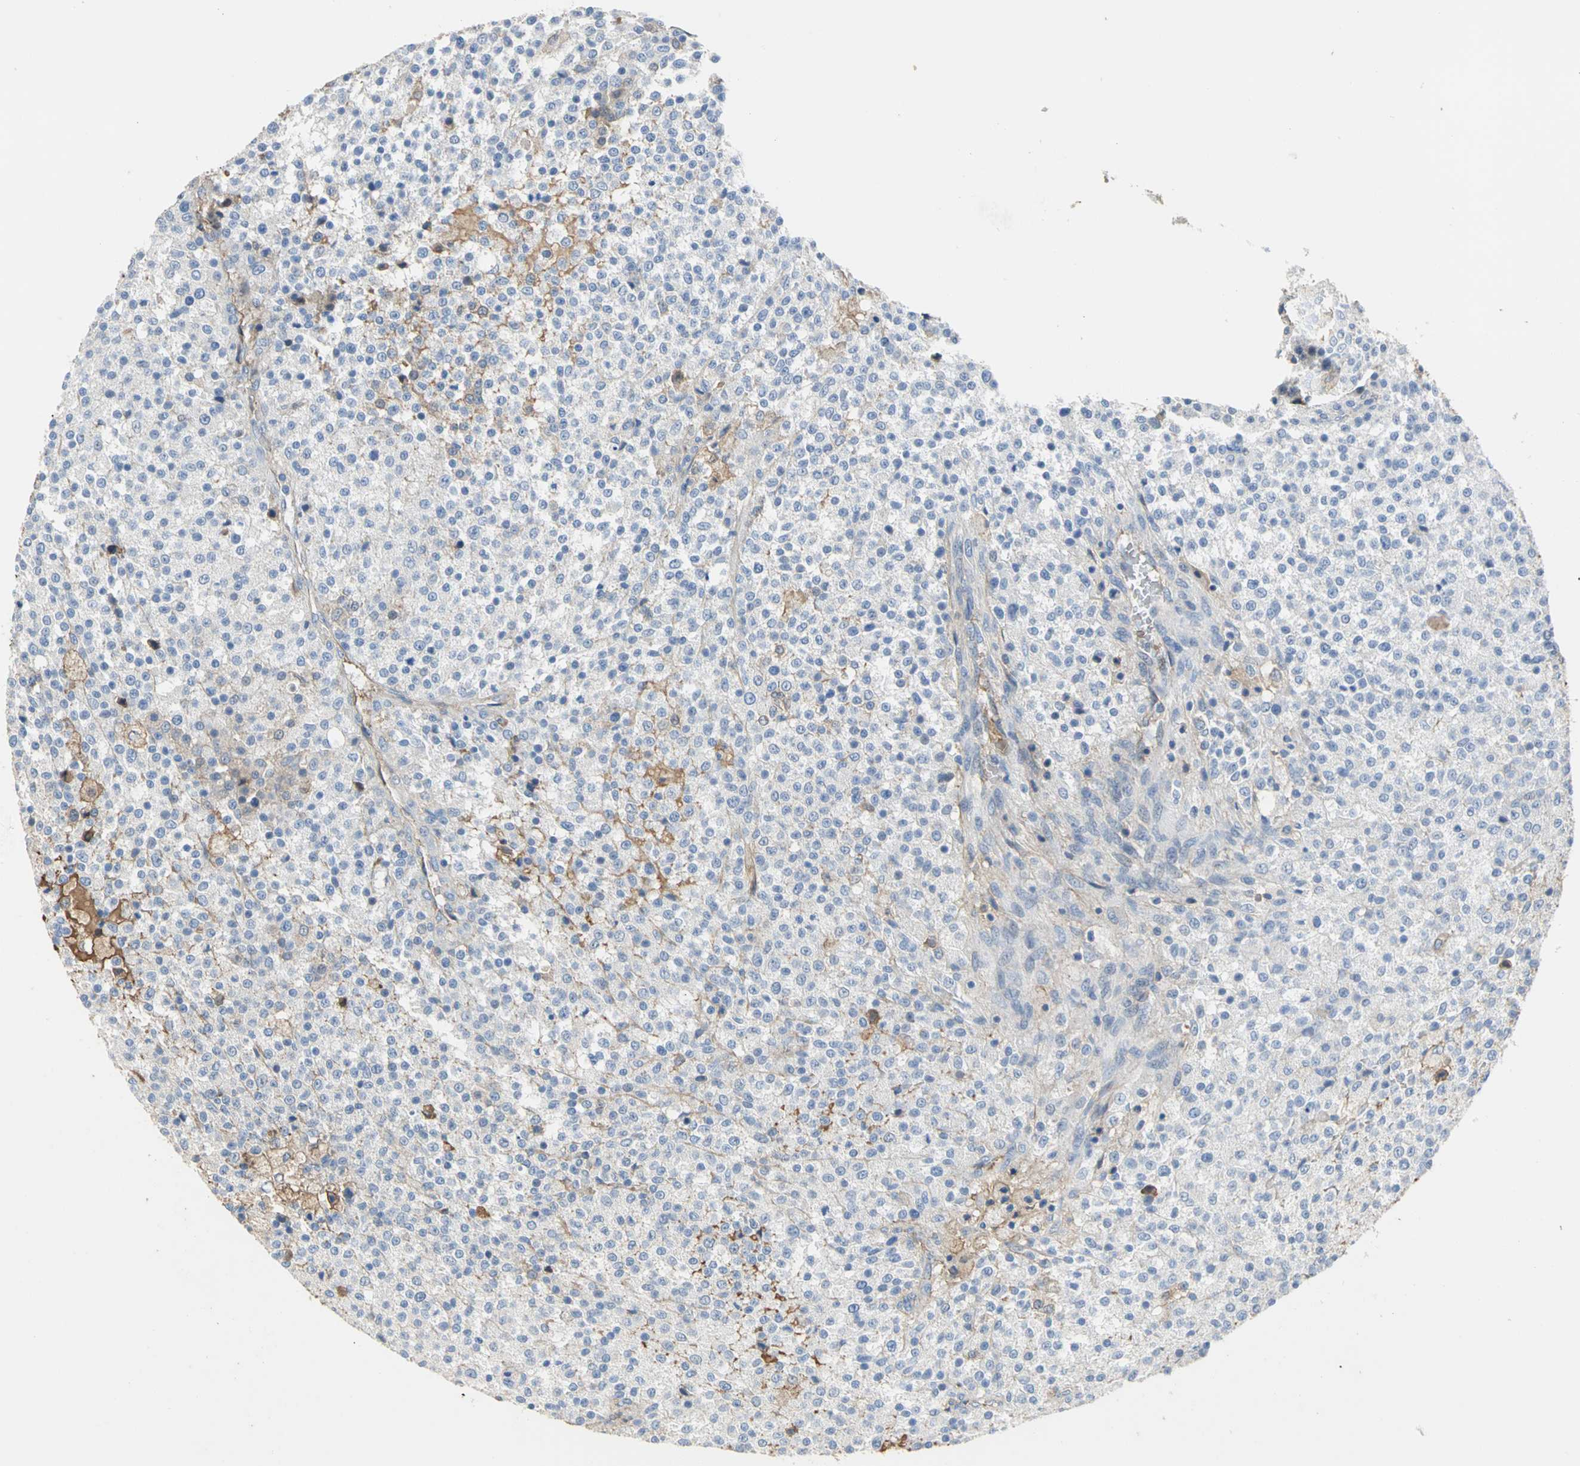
{"staining": {"intensity": "moderate", "quantity": "<25%", "location": "cytoplasmic/membranous"}, "tissue": "testis cancer", "cell_type": "Tumor cells", "image_type": "cancer", "snomed": [{"axis": "morphology", "description": "Seminoma, NOS"}, {"axis": "topography", "description": "Testis"}], "caption": "Protein expression analysis of testis seminoma demonstrates moderate cytoplasmic/membranous positivity in approximately <25% of tumor cells.", "gene": "GYG2", "patient": {"sex": "male", "age": 59}}